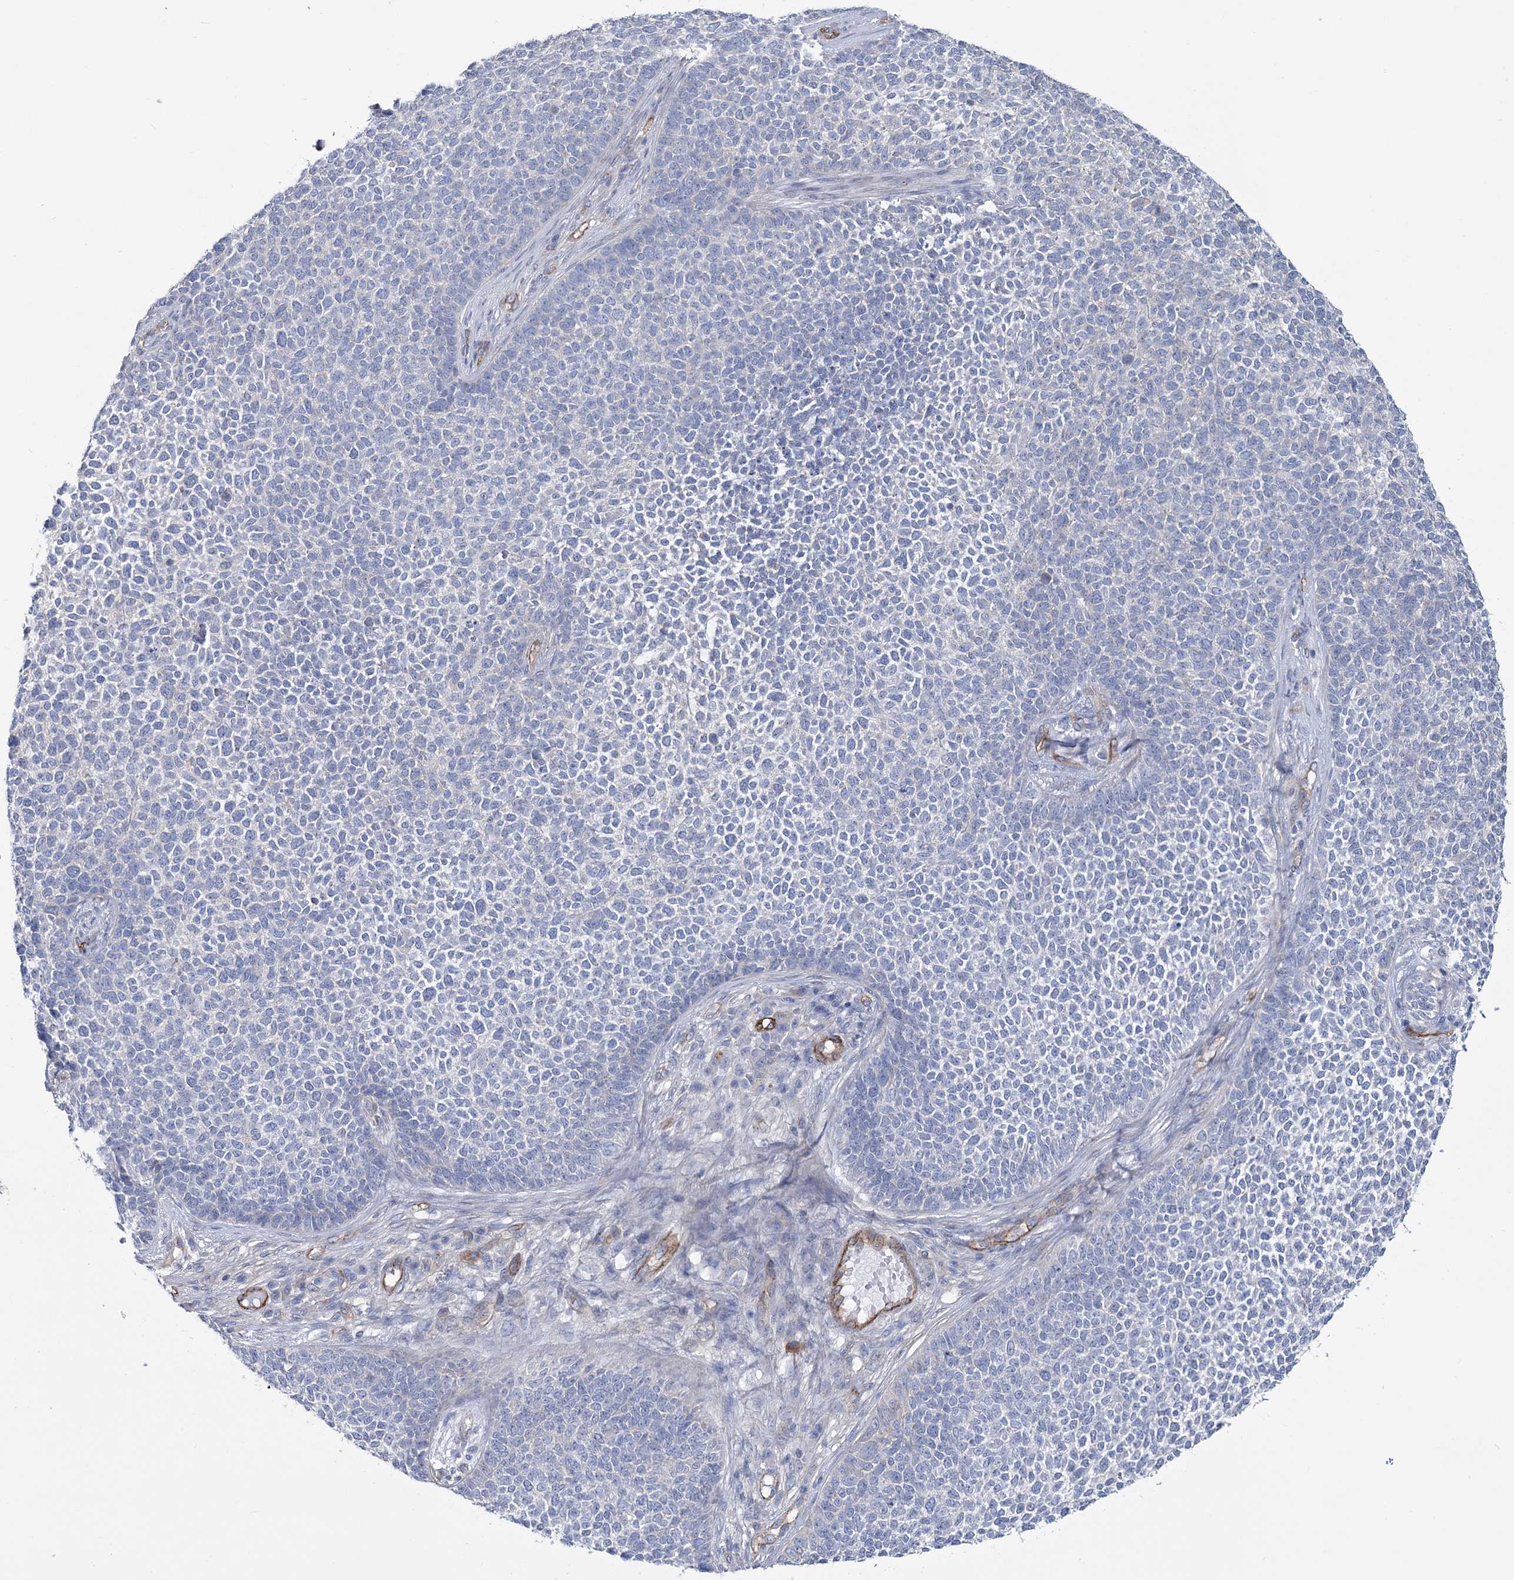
{"staining": {"intensity": "negative", "quantity": "none", "location": "none"}, "tissue": "skin cancer", "cell_type": "Tumor cells", "image_type": "cancer", "snomed": [{"axis": "morphology", "description": "Basal cell carcinoma"}, {"axis": "topography", "description": "Skin"}], "caption": "High power microscopy image of an immunohistochemistry (IHC) photomicrograph of skin basal cell carcinoma, revealing no significant expression in tumor cells.", "gene": "RAB11FIP5", "patient": {"sex": "female", "age": 84}}